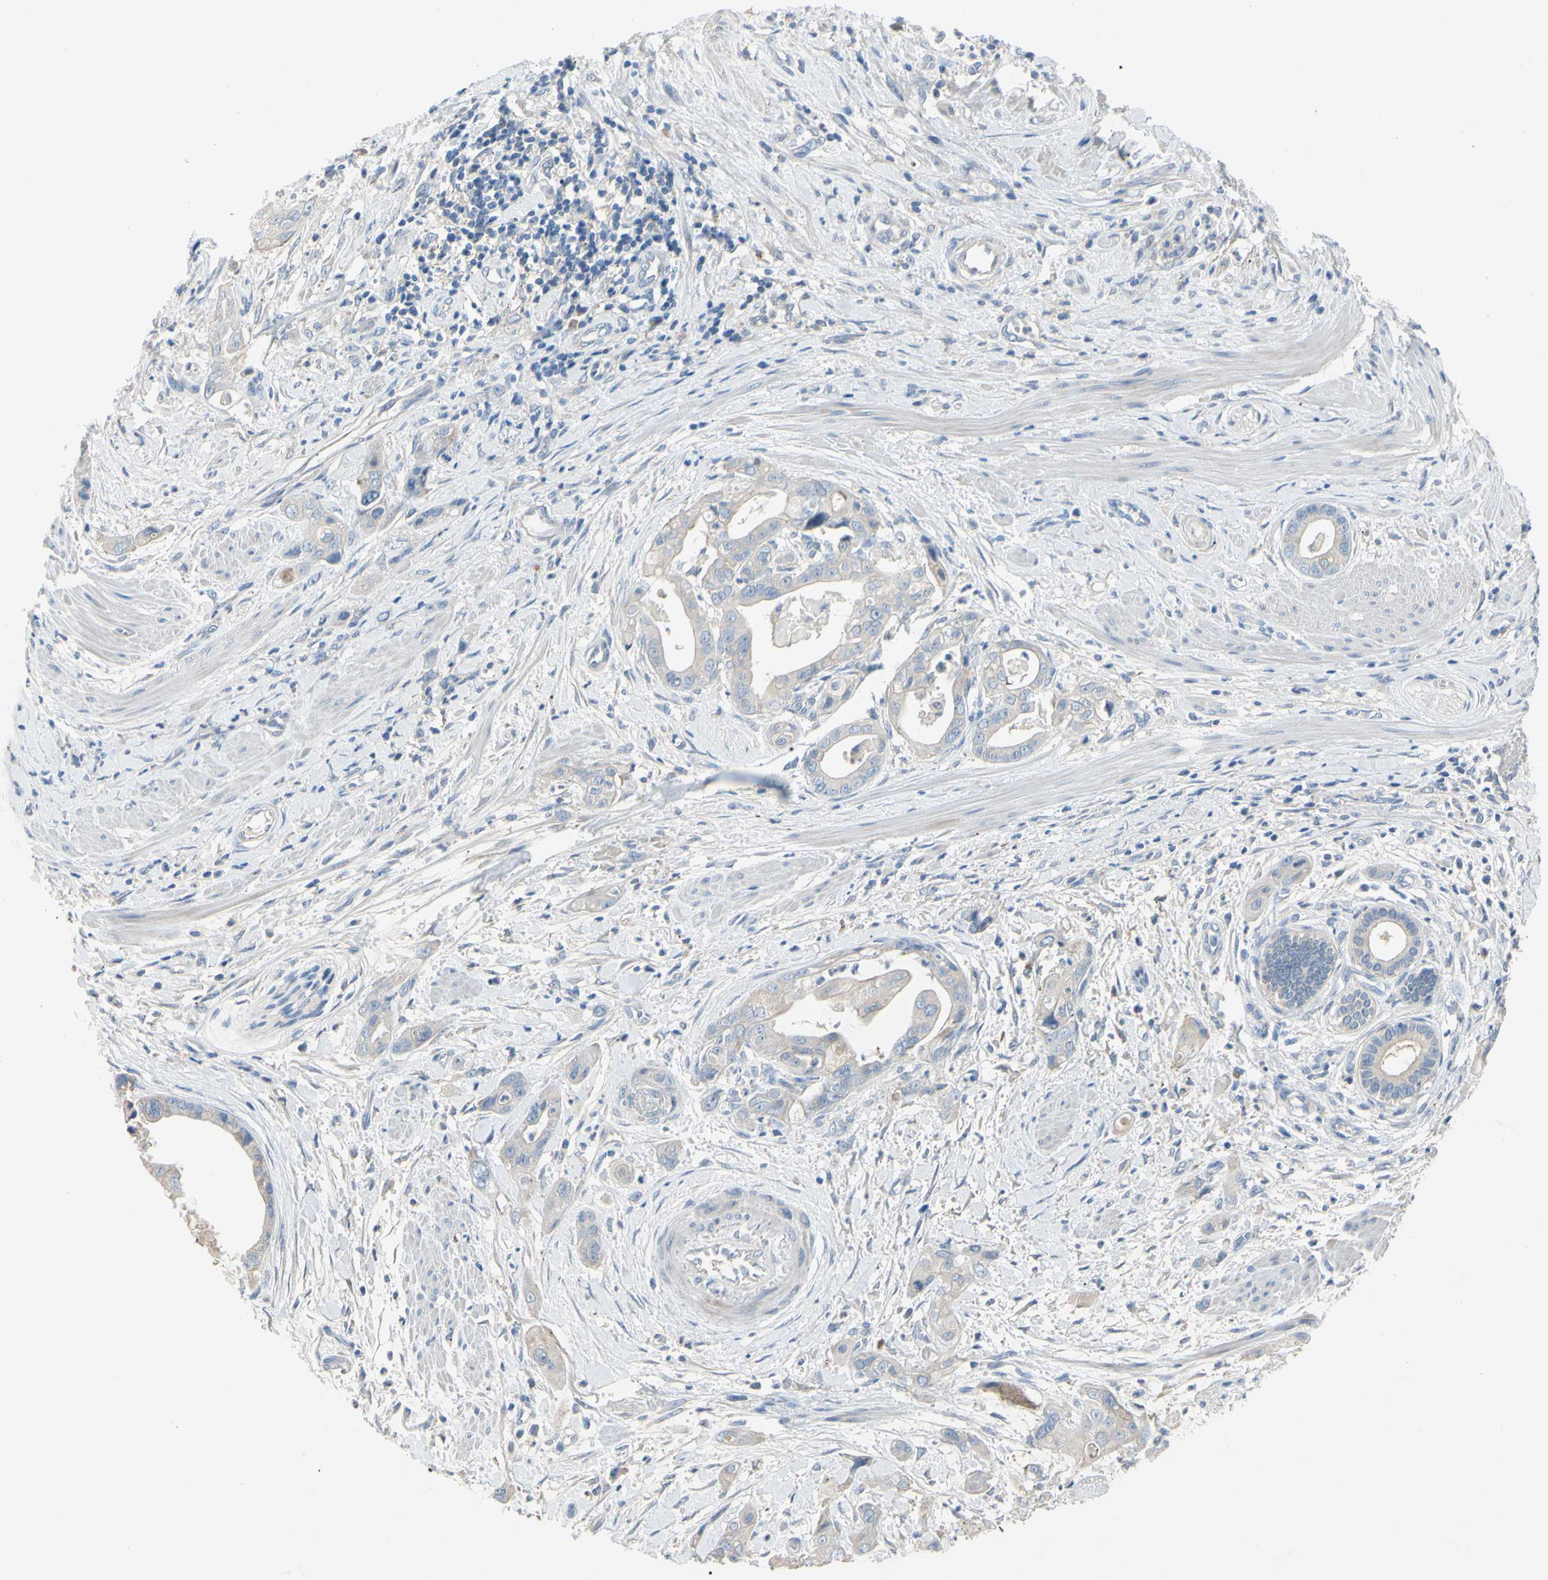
{"staining": {"intensity": "weak", "quantity": "<25%", "location": "cytoplasmic/membranous"}, "tissue": "pancreatic cancer", "cell_type": "Tumor cells", "image_type": "cancer", "snomed": [{"axis": "morphology", "description": "Adenocarcinoma, NOS"}, {"axis": "topography", "description": "Pancreas"}], "caption": "Immunohistochemistry micrograph of human pancreatic cancer stained for a protein (brown), which reveals no staining in tumor cells.", "gene": "TMEM59L", "patient": {"sex": "female", "age": 75}}